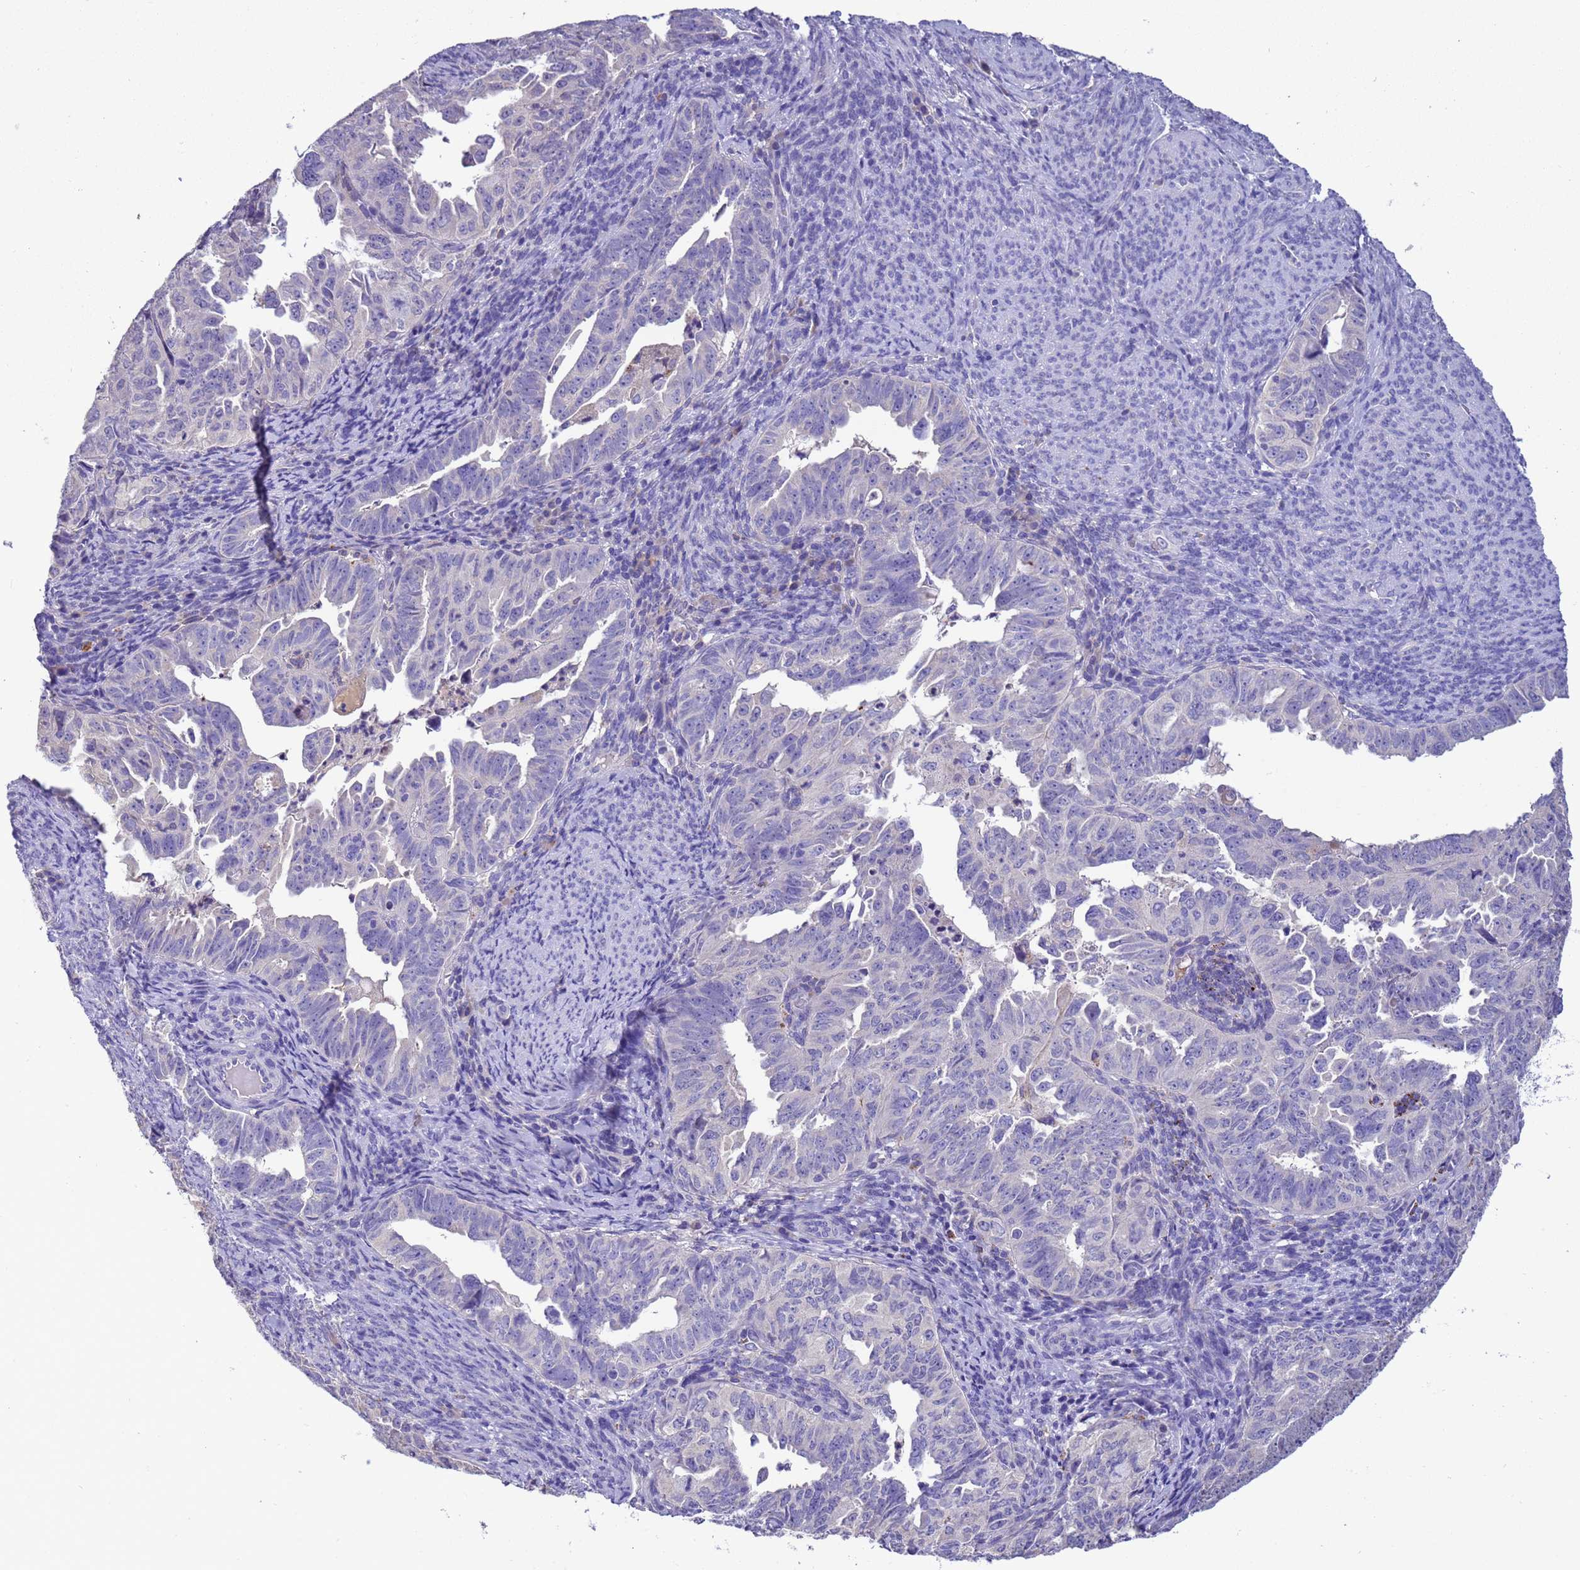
{"staining": {"intensity": "negative", "quantity": "none", "location": "none"}, "tissue": "endometrial cancer", "cell_type": "Tumor cells", "image_type": "cancer", "snomed": [{"axis": "morphology", "description": "Adenocarcinoma, NOS"}, {"axis": "topography", "description": "Endometrium"}], "caption": "This is an IHC micrograph of endometrial cancer. There is no positivity in tumor cells.", "gene": "SLC24A3", "patient": {"sex": "female", "age": 65}}